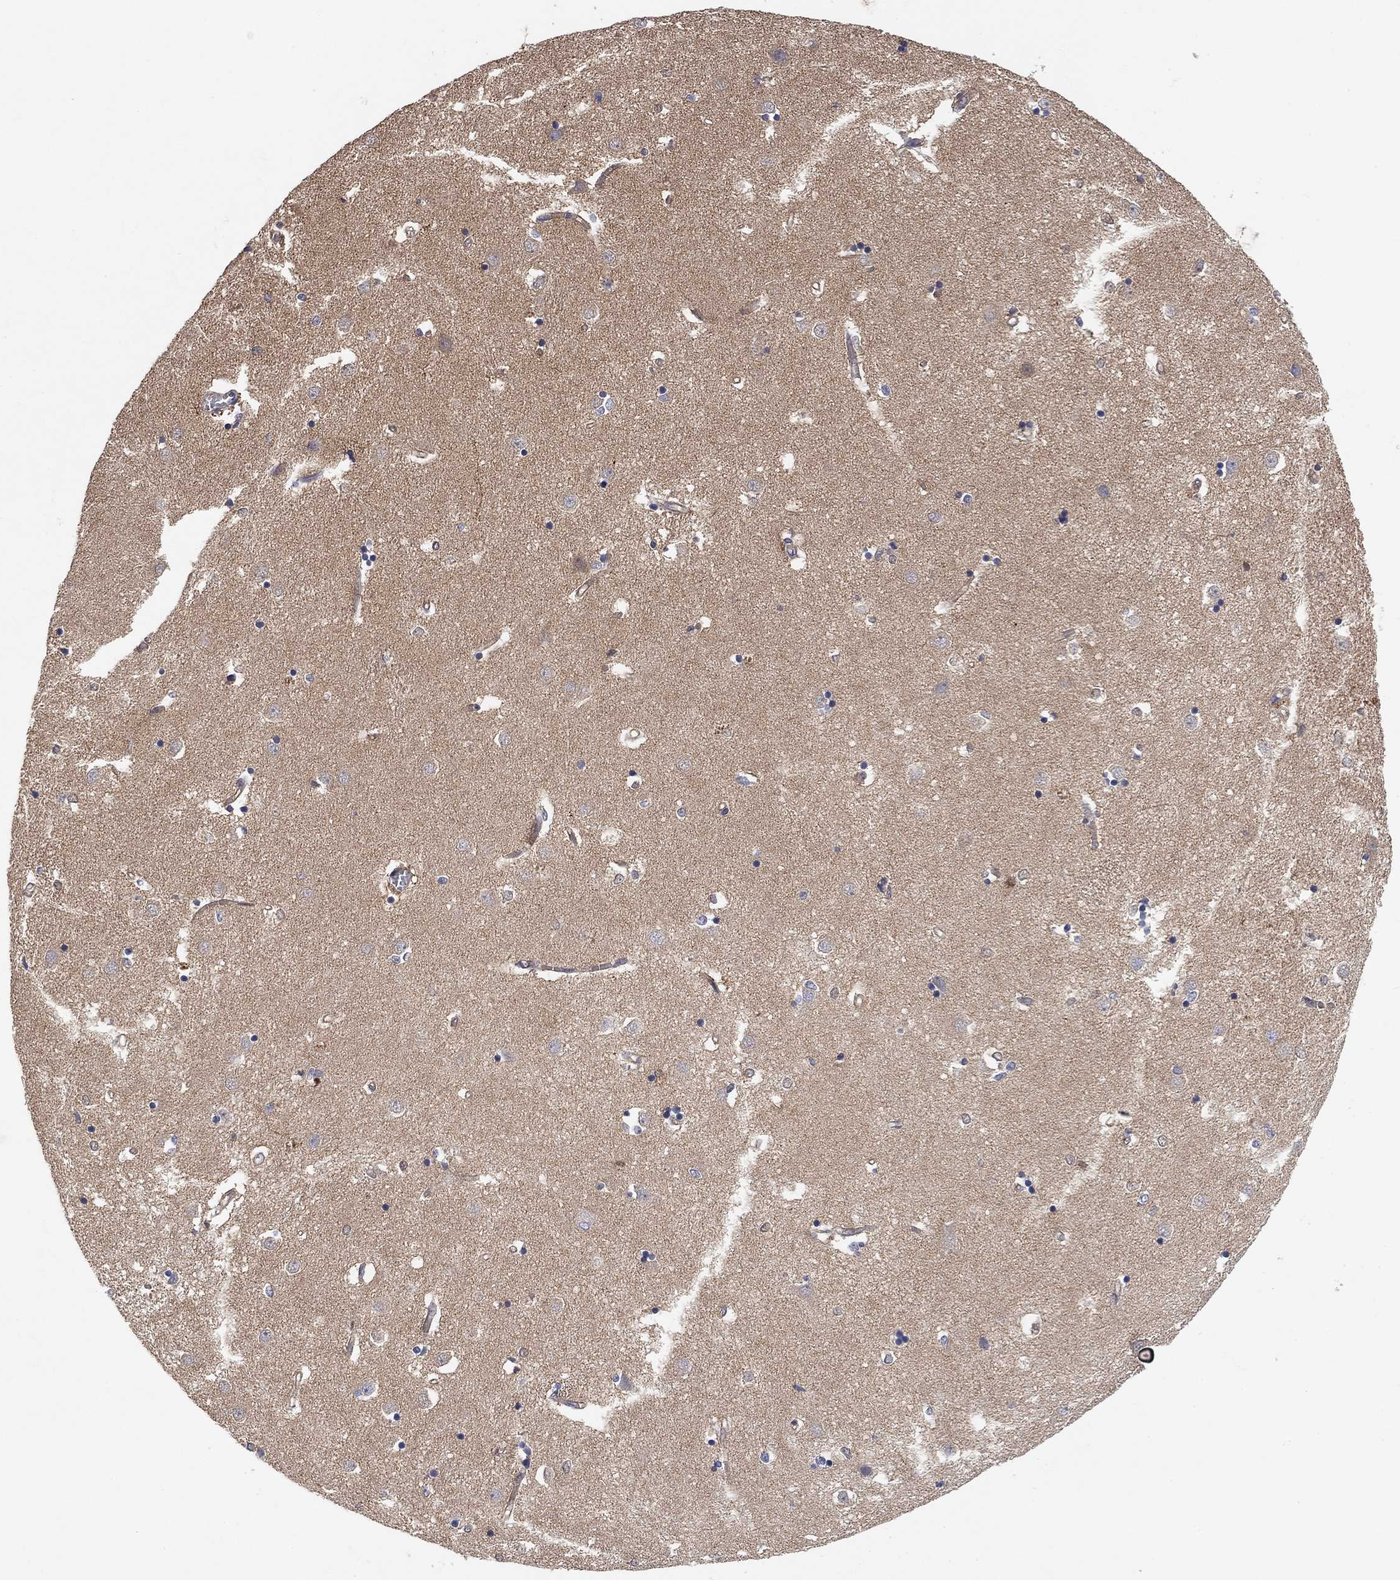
{"staining": {"intensity": "negative", "quantity": "none", "location": "none"}, "tissue": "caudate", "cell_type": "Glial cells", "image_type": "normal", "snomed": [{"axis": "morphology", "description": "Normal tissue, NOS"}, {"axis": "topography", "description": "Lateral ventricle wall"}], "caption": "Micrograph shows no protein staining in glial cells of benign caudate.", "gene": "MCUR1", "patient": {"sex": "male", "age": 54}}